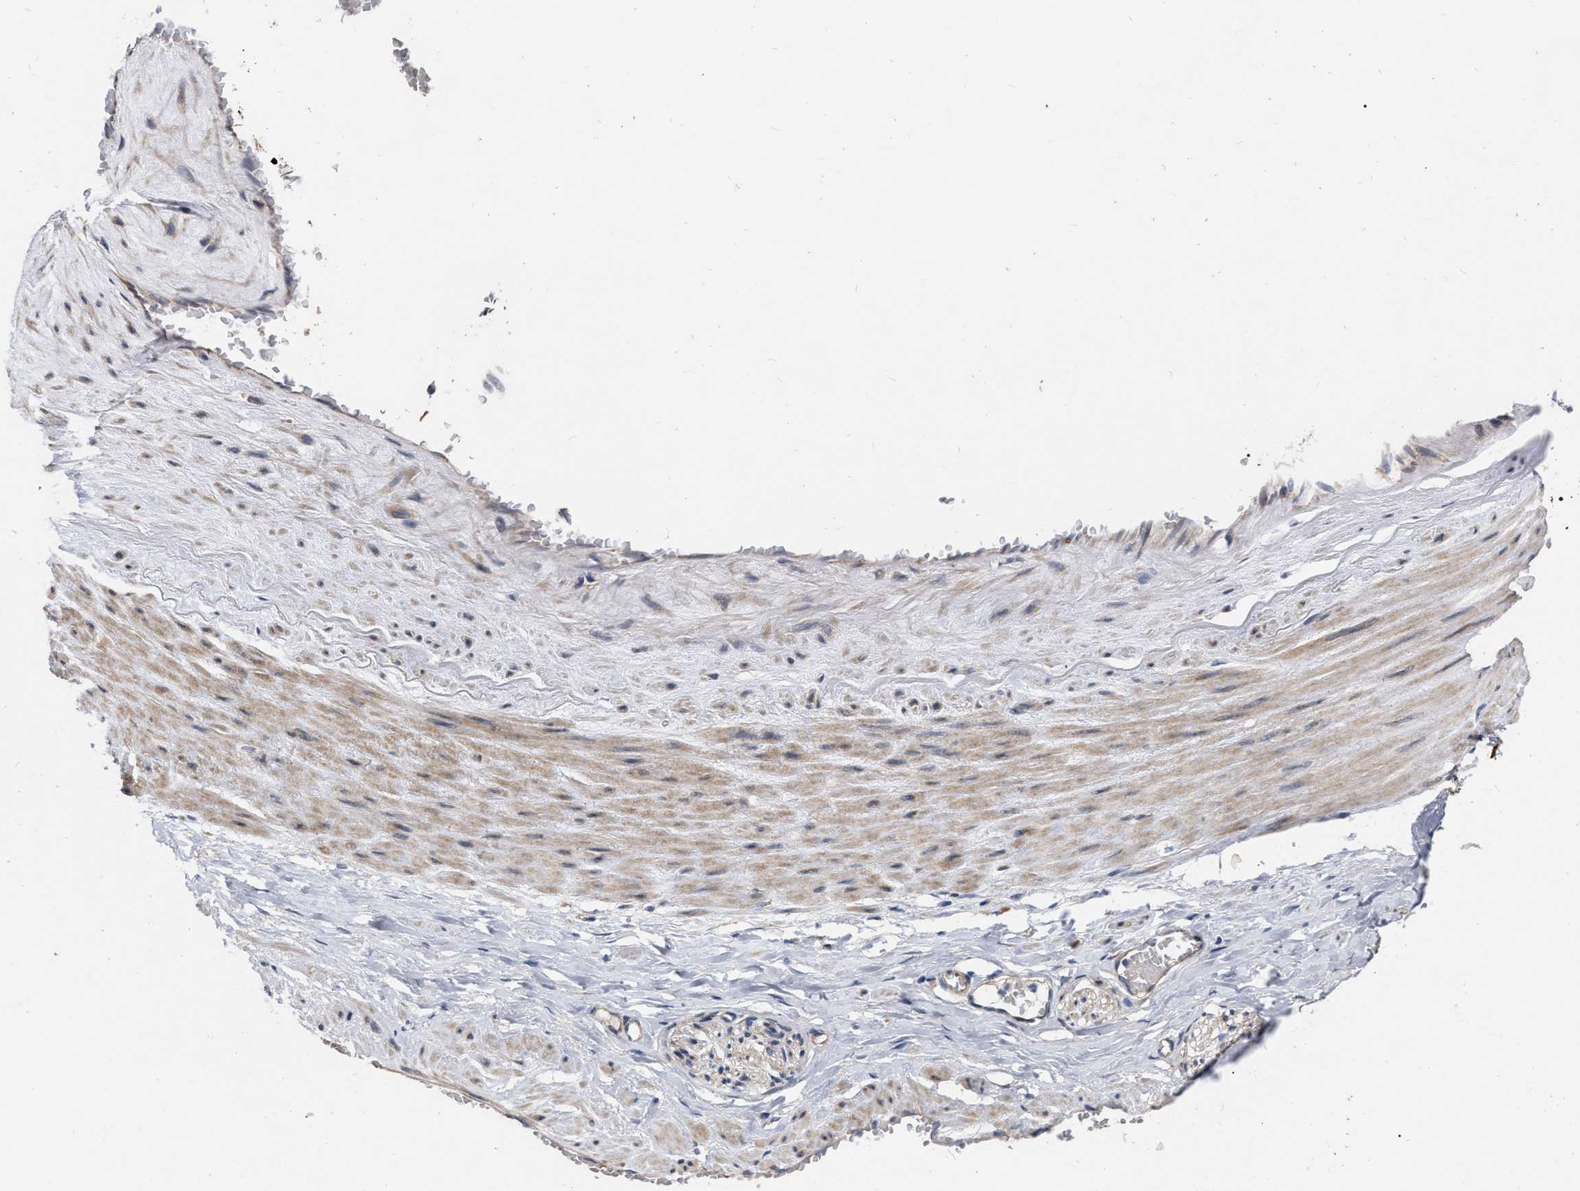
{"staining": {"intensity": "moderate", "quantity": ">75%", "location": "cytoplasmic/membranous"}, "tissue": "adipose tissue", "cell_type": "Adipocytes", "image_type": "normal", "snomed": [{"axis": "morphology", "description": "Normal tissue, NOS"}, {"axis": "topography", "description": "Soft tissue"}, {"axis": "topography", "description": "Vascular tissue"}], "caption": "Immunohistochemical staining of benign adipose tissue shows moderate cytoplasmic/membranous protein staining in about >75% of adipocytes.", "gene": "MLST8", "patient": {"sex": "female", "age": 35}}